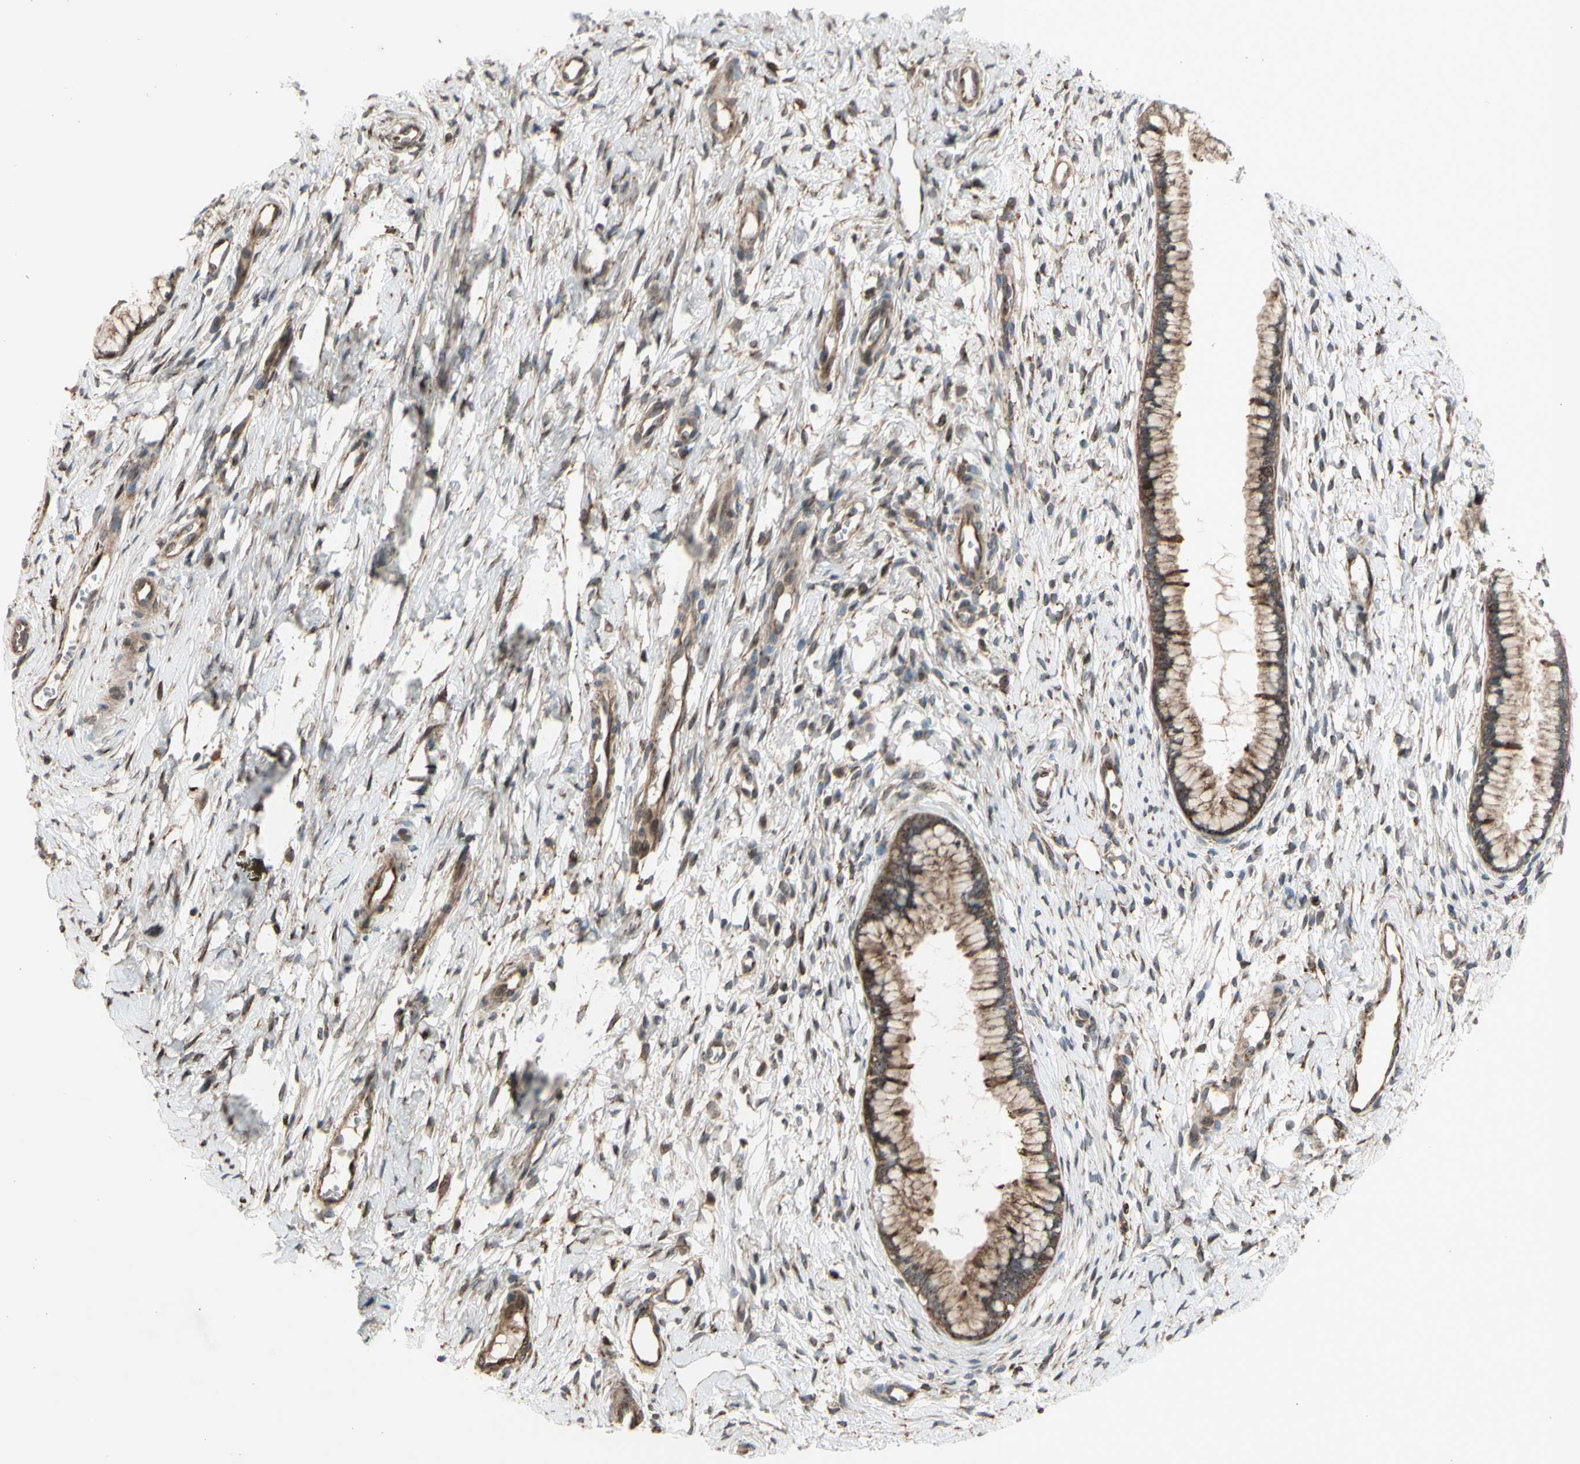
{"staining": {"intensity": "moderate", "quantity": ">75%", "location": "cytoplasmic/membranous"}, "tissue": "cervix", "cell_type": "Glandular cells", "image_type": "normal", "snomed": [{"axis": "morphology", "description": "Normal tissue, NOS"}, {"axis": "topography", "description": "Cervix"}], "caption": "A brown stain highlights moderate cytoplasmic/membranous expression of a protein in glandular cells of benign human cervix.", "gene": "SLC39A9", "patient": {"sex": "female", "age": 65}}